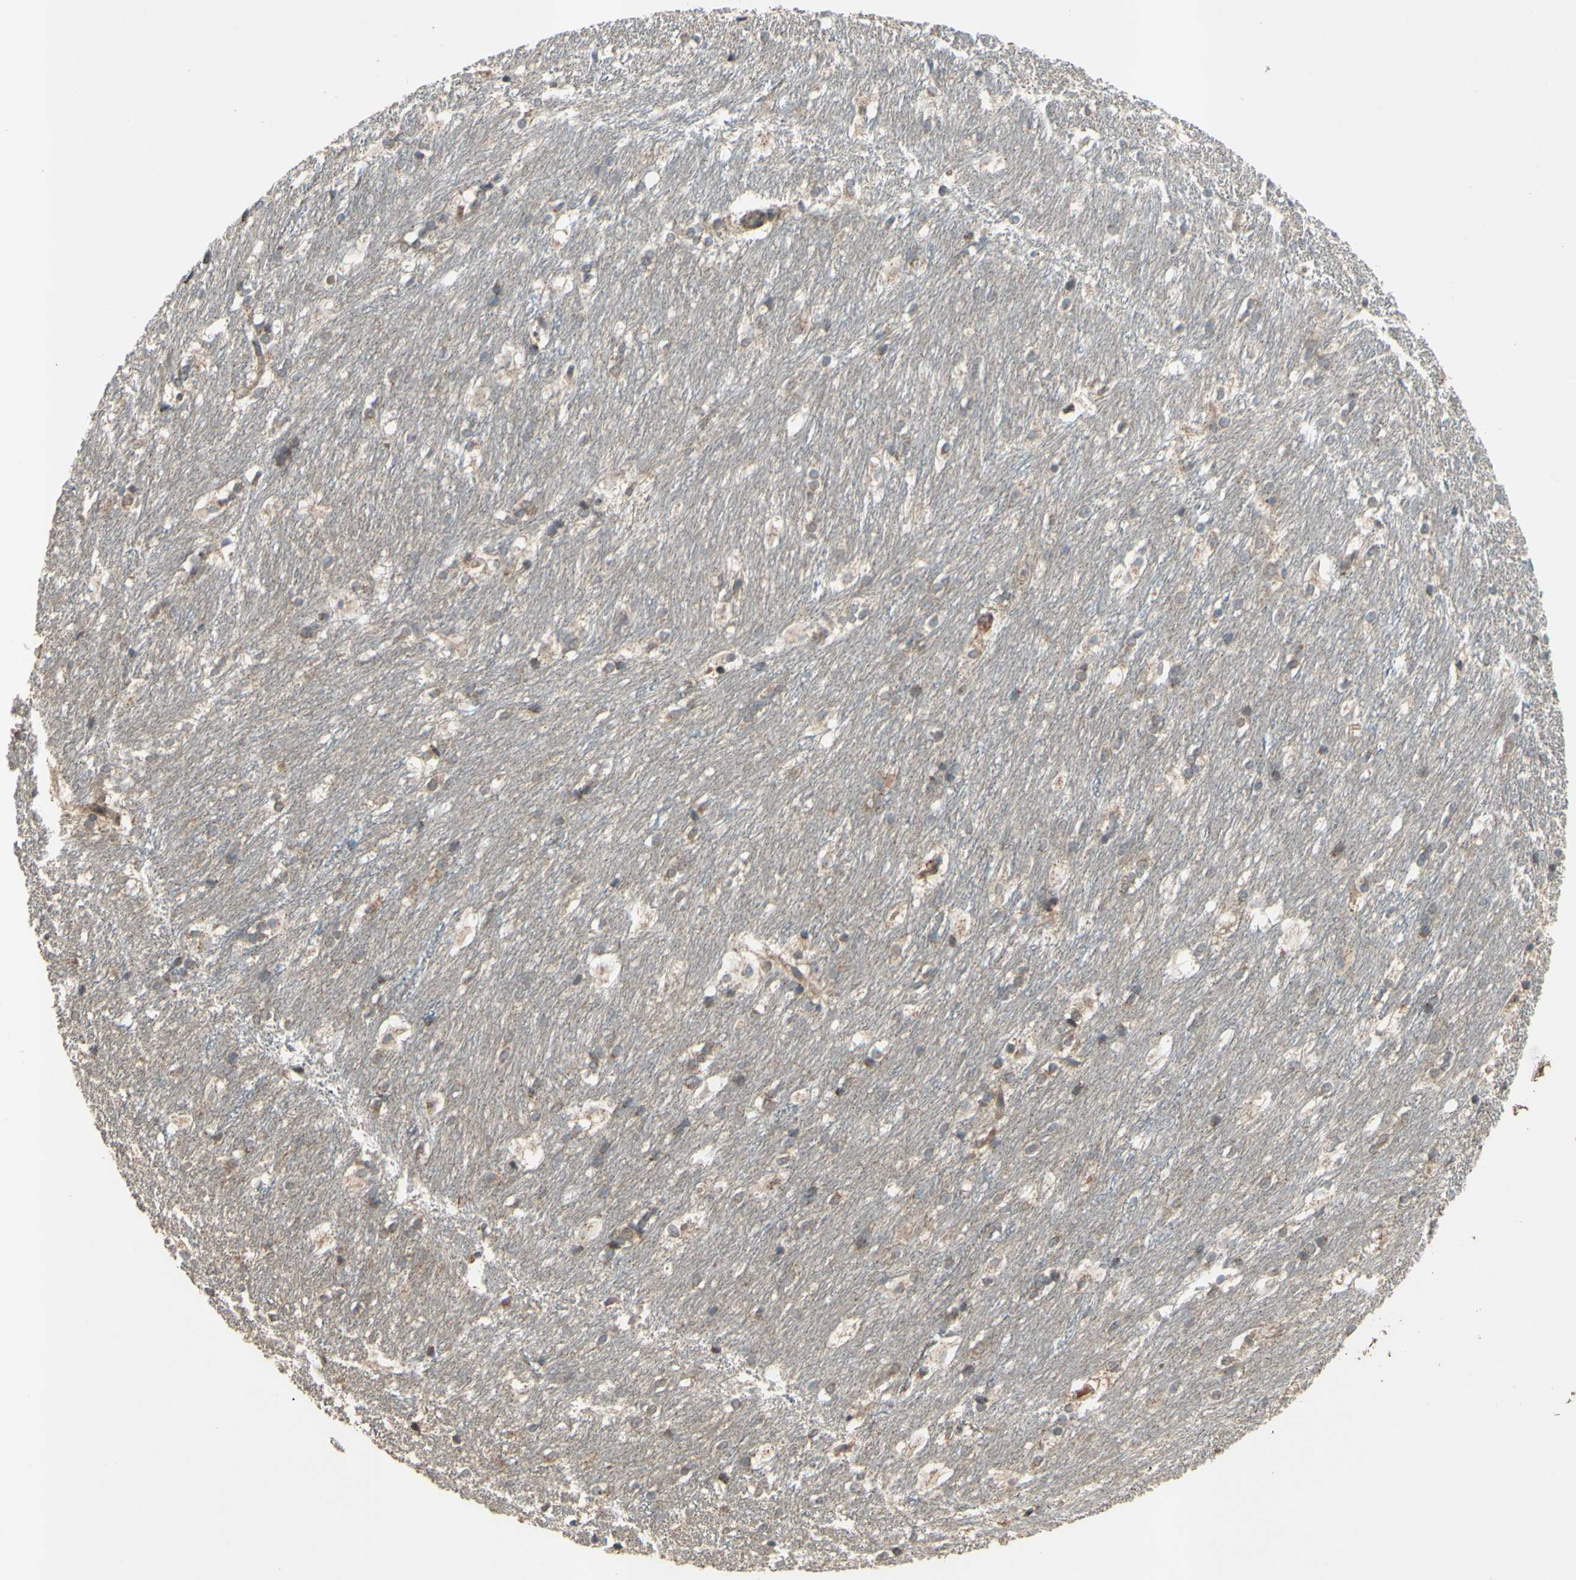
{"staining": {"intensity": "weak", "quantity": "25%-75%", "location": "cytoplasmic/membranous"}, "tissue": "caudate", "cell_type": "Glial cells", "image_type": "normal", "snomed": [{"axis": "morphology", "description": "Normal tissue, NOS"}, {"axis": "topography", "description": "Lateral ventricle wall"}], "caption": "DAB immunohistochemical staining of unremarkable human caudate displays weak cytoplasmic/membranous protein staining in approximately 25%-75% of glial cells. The staining was performed using DAB to visualize the protein expression in brown, while the nuclei were stained in blue with hematoxylin (Magnification: 20x).", "gene": "CD164", "patient": {"sex": "female", "age": 19}}